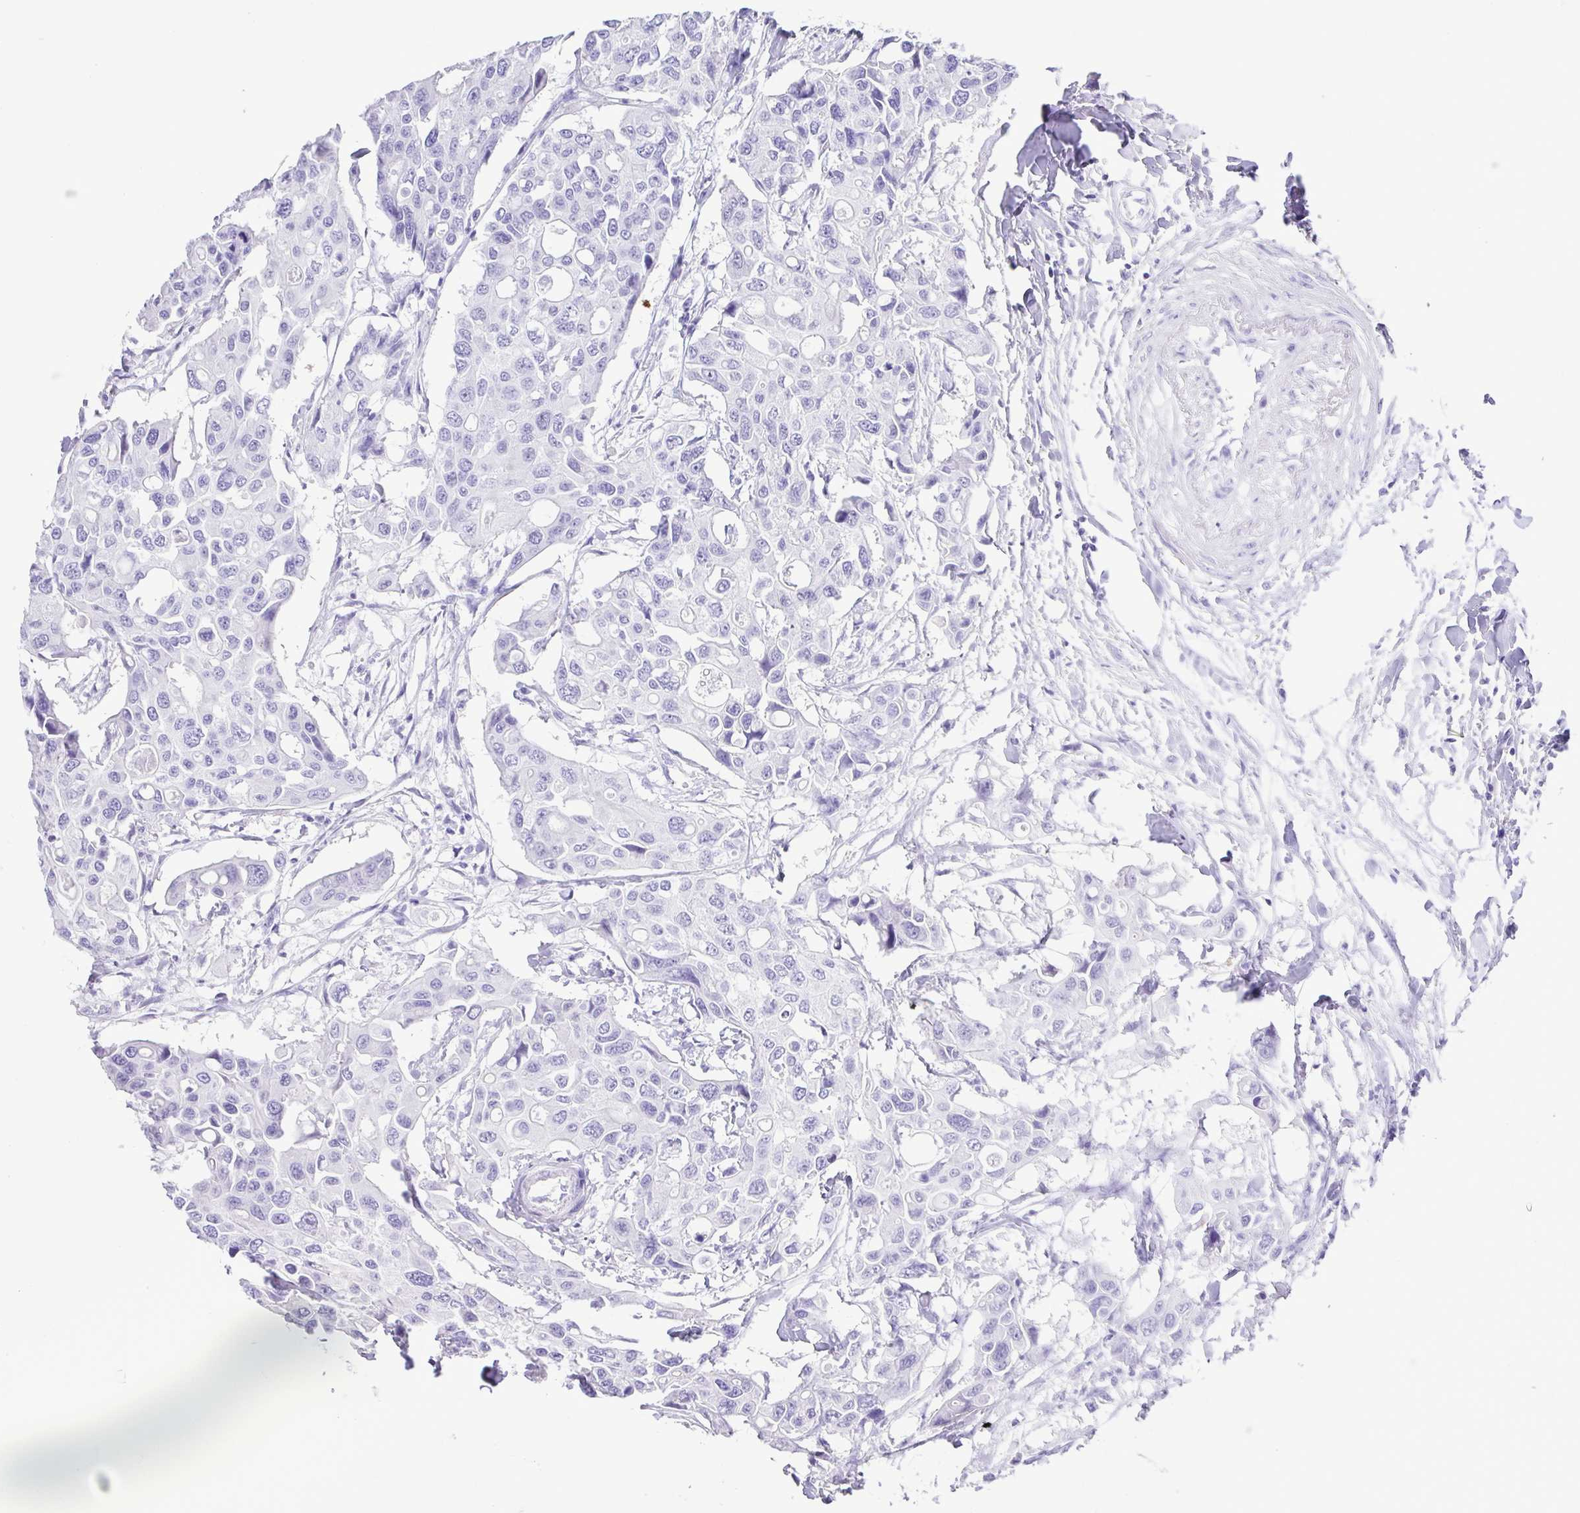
{"staining": {"intensity": "negative", "quantity": "none", "location": "none"}, "tissue": "colorectal cancer", "cell_type": "Tumor cells", "image_type": "cancer", "snomed": [{"axis": "morphology", "description": "Adenocarcinoma, NOS"}, {"axis": "topography", "description": "Colon"}], "caption": "The image shows no staining of tumor cells in colorectal adenocarcinoma.", "gene": "CASP14", "patient": {"sex": "male", "age": 77}}